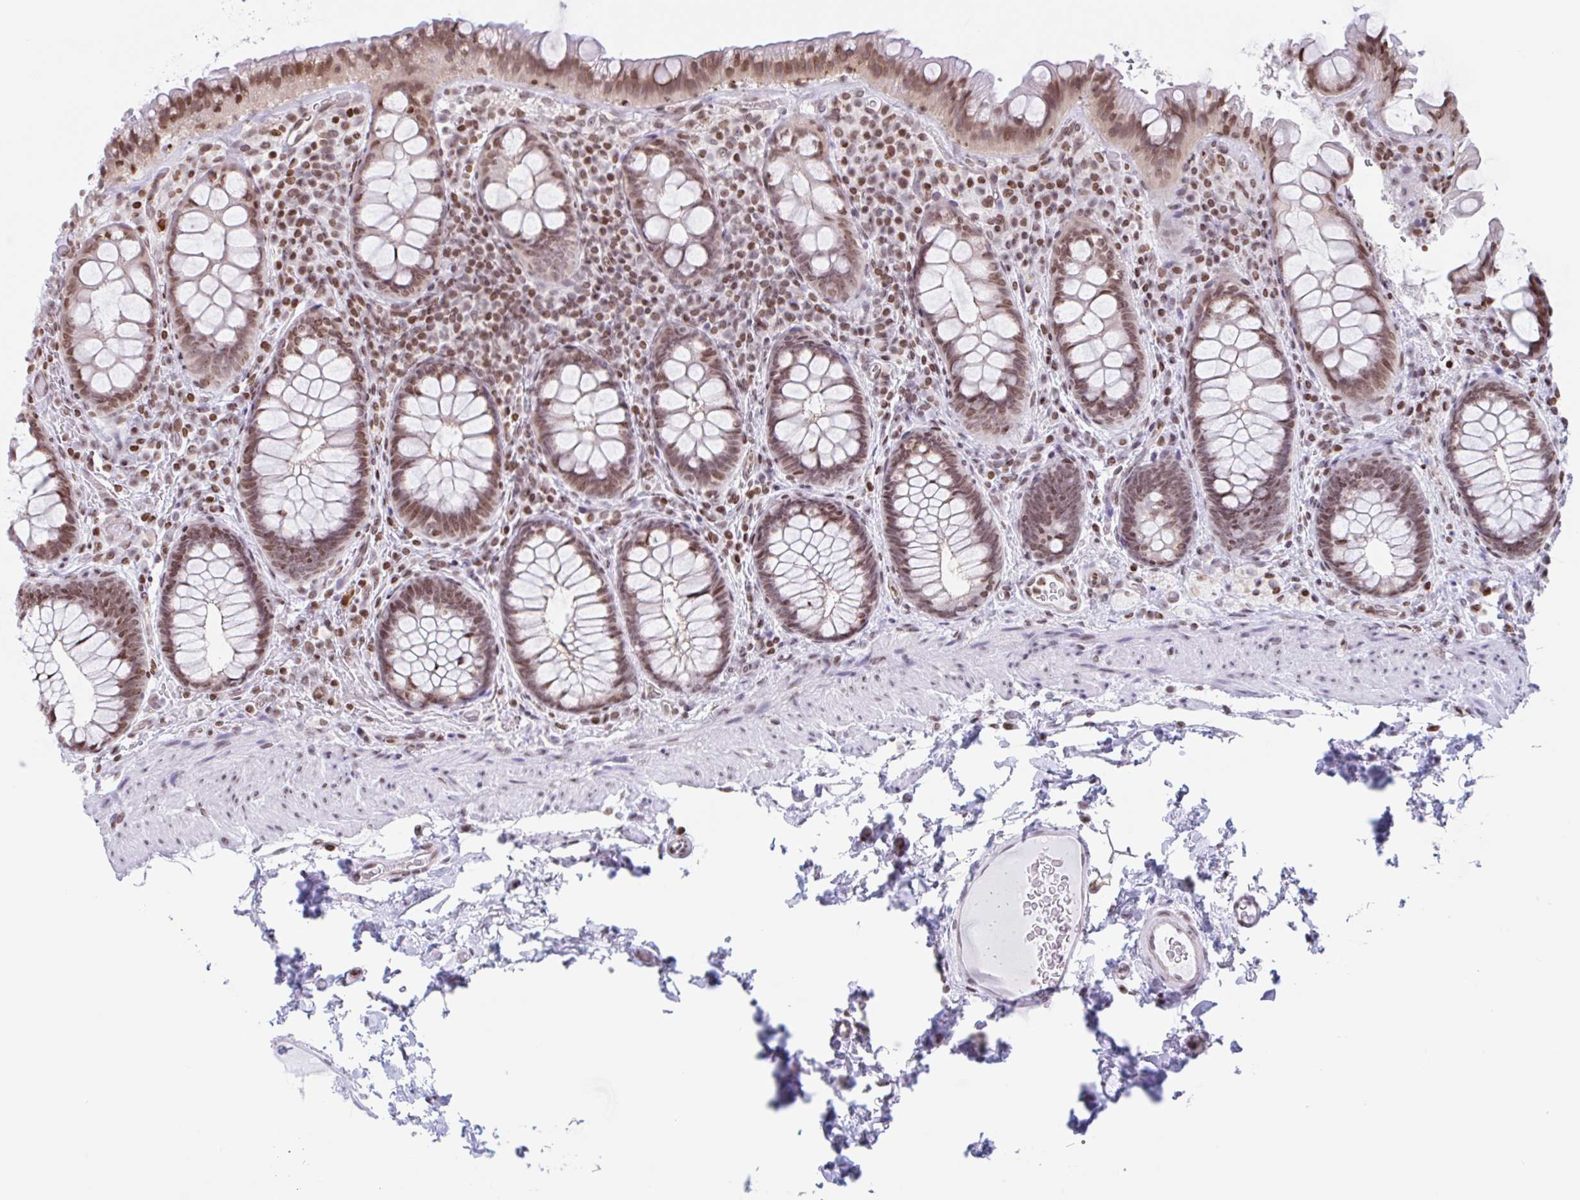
{"staining": {"intensity": "moderate", "quantity": ">75%", "location": "nuclear"}, "tissue": "rectum", "cell_type": "Glandular cells", "image_type": "normal", "snomed": [{"axis": "morphology", "description": "Normal tissue, NOS"}, {"axis": "topography", "description": "Rectum"}], "caption": "Immunohistochemistry histopathology image of unremarkable rectum: human rectum stained using immunohistochemistry (IHC) demonstrates medium levels of moderate protein expression localized specifically in the nuclear of glandular cells, appearing as a nuclear brown color.", "gene": "NOL6", "patient": {"sex": "female", "age": 69}}